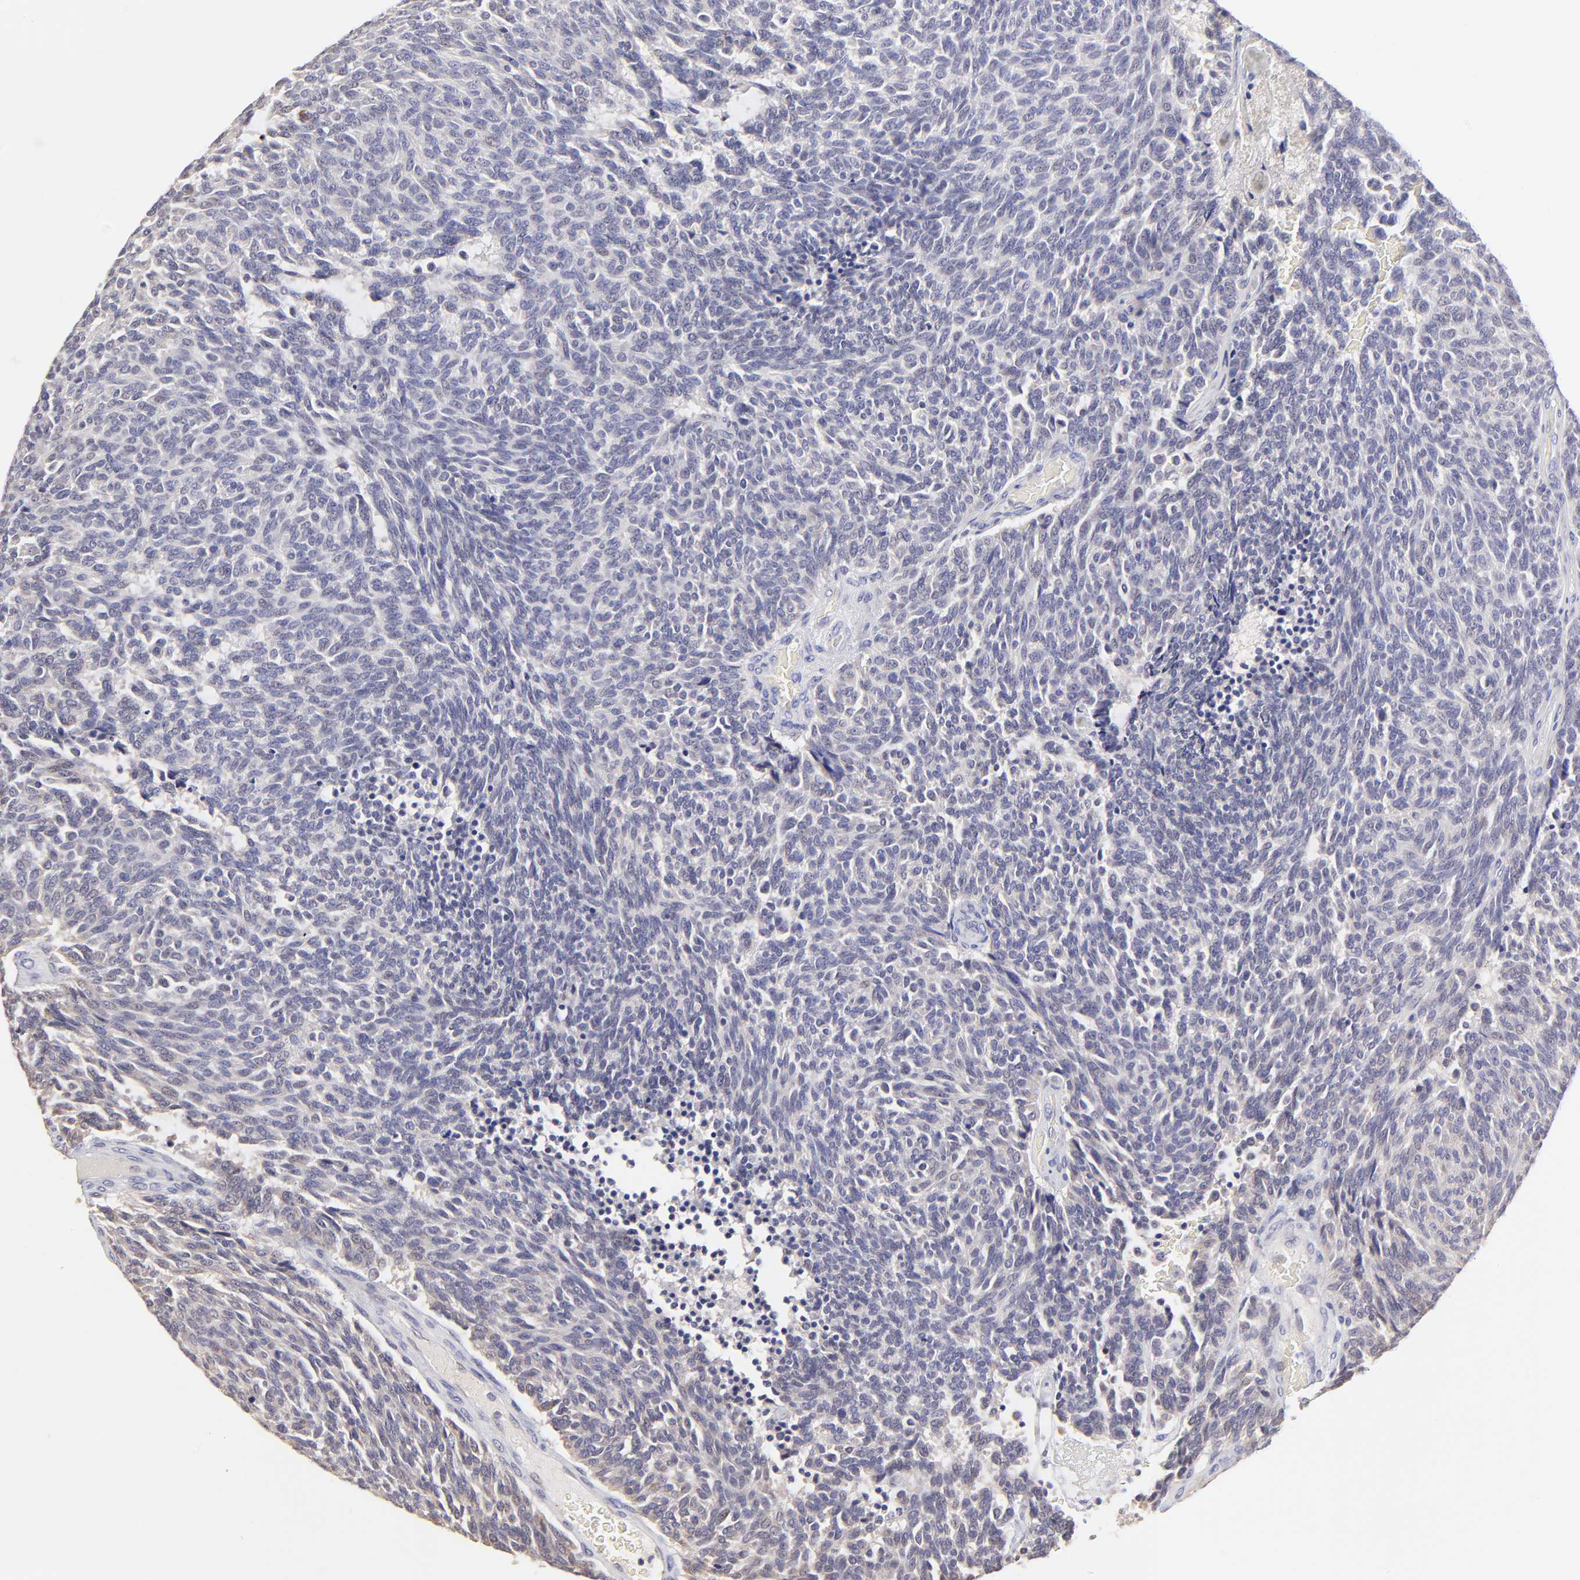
{"staining": {"intensity": "negative", "quantity": "none", "location": "none"}, "tissue": "carcinoid", "cell_type": "Tumor cells", "image_type": "cancer", "snomed": [{"axis": "morphology", "description": "Carcinoid, malignant, NOS"}, {"axis": "topography", "description": "Pancreas"}], "caption": "Protein analysis of carcinoid exhibits no significant staining in tumor cells.", "gene": "BTG2", "patient": {"sex": "female", "age": 54}}